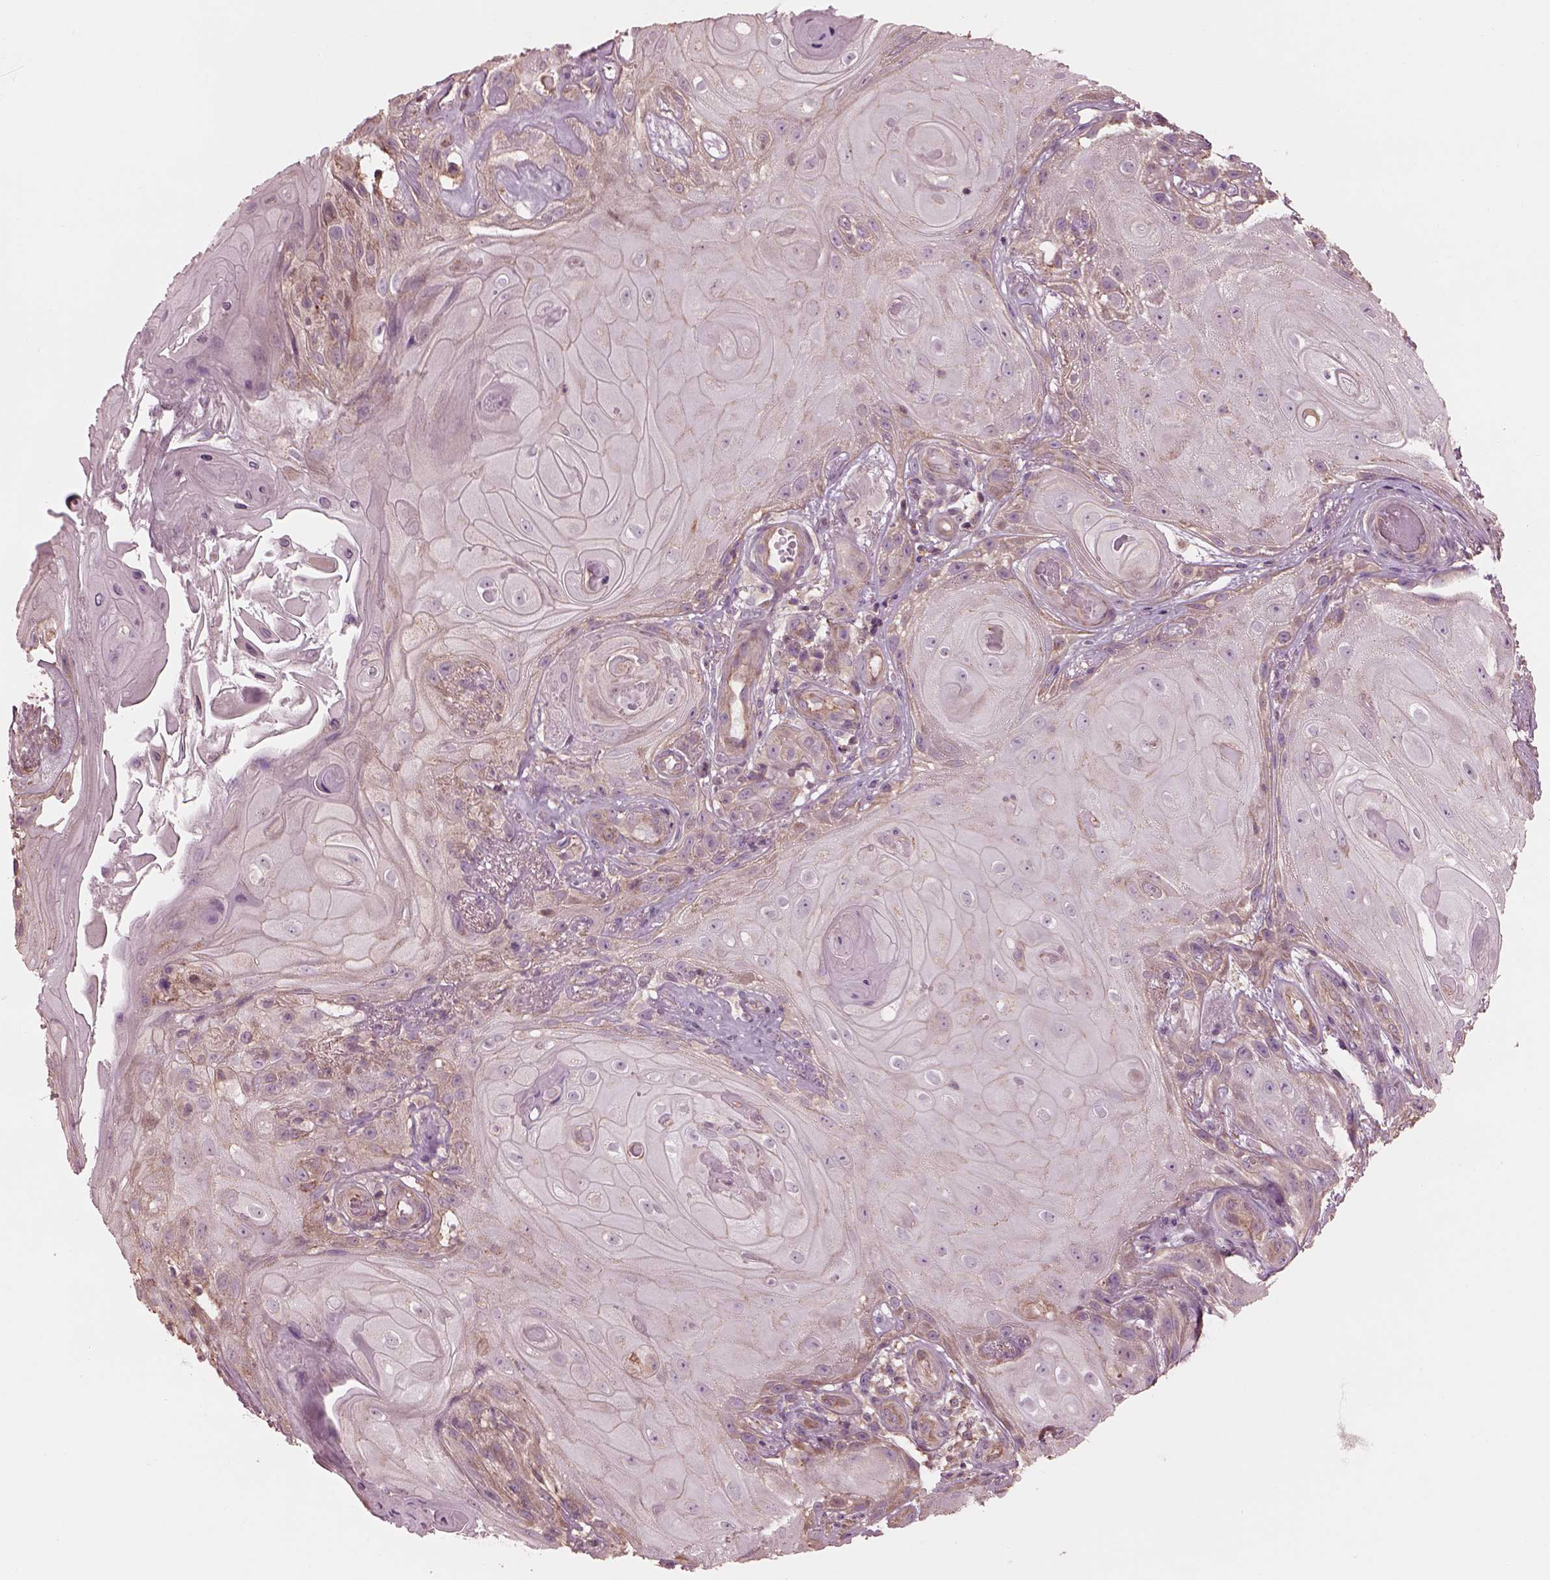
{"staining": {"intensity": "negative", "quantity": "none", "location": "none"}, "tissue": "skin cancer", "cell_type": "Tumor cells", "image_type": "cancer", "snomed": [{"axis": "morphology", "description": "Squamous cell carcinoma, NOS"}, {"axis": "topography", "description": "Skin"}], "caption": "This is a micrograph of immunohistochemistry (IHC) staining of squamous cell carcinoma (skin), which shows no staining in tumor cells.", "gene": "STK33", "patient": {"sex": "male", "age": 62}}